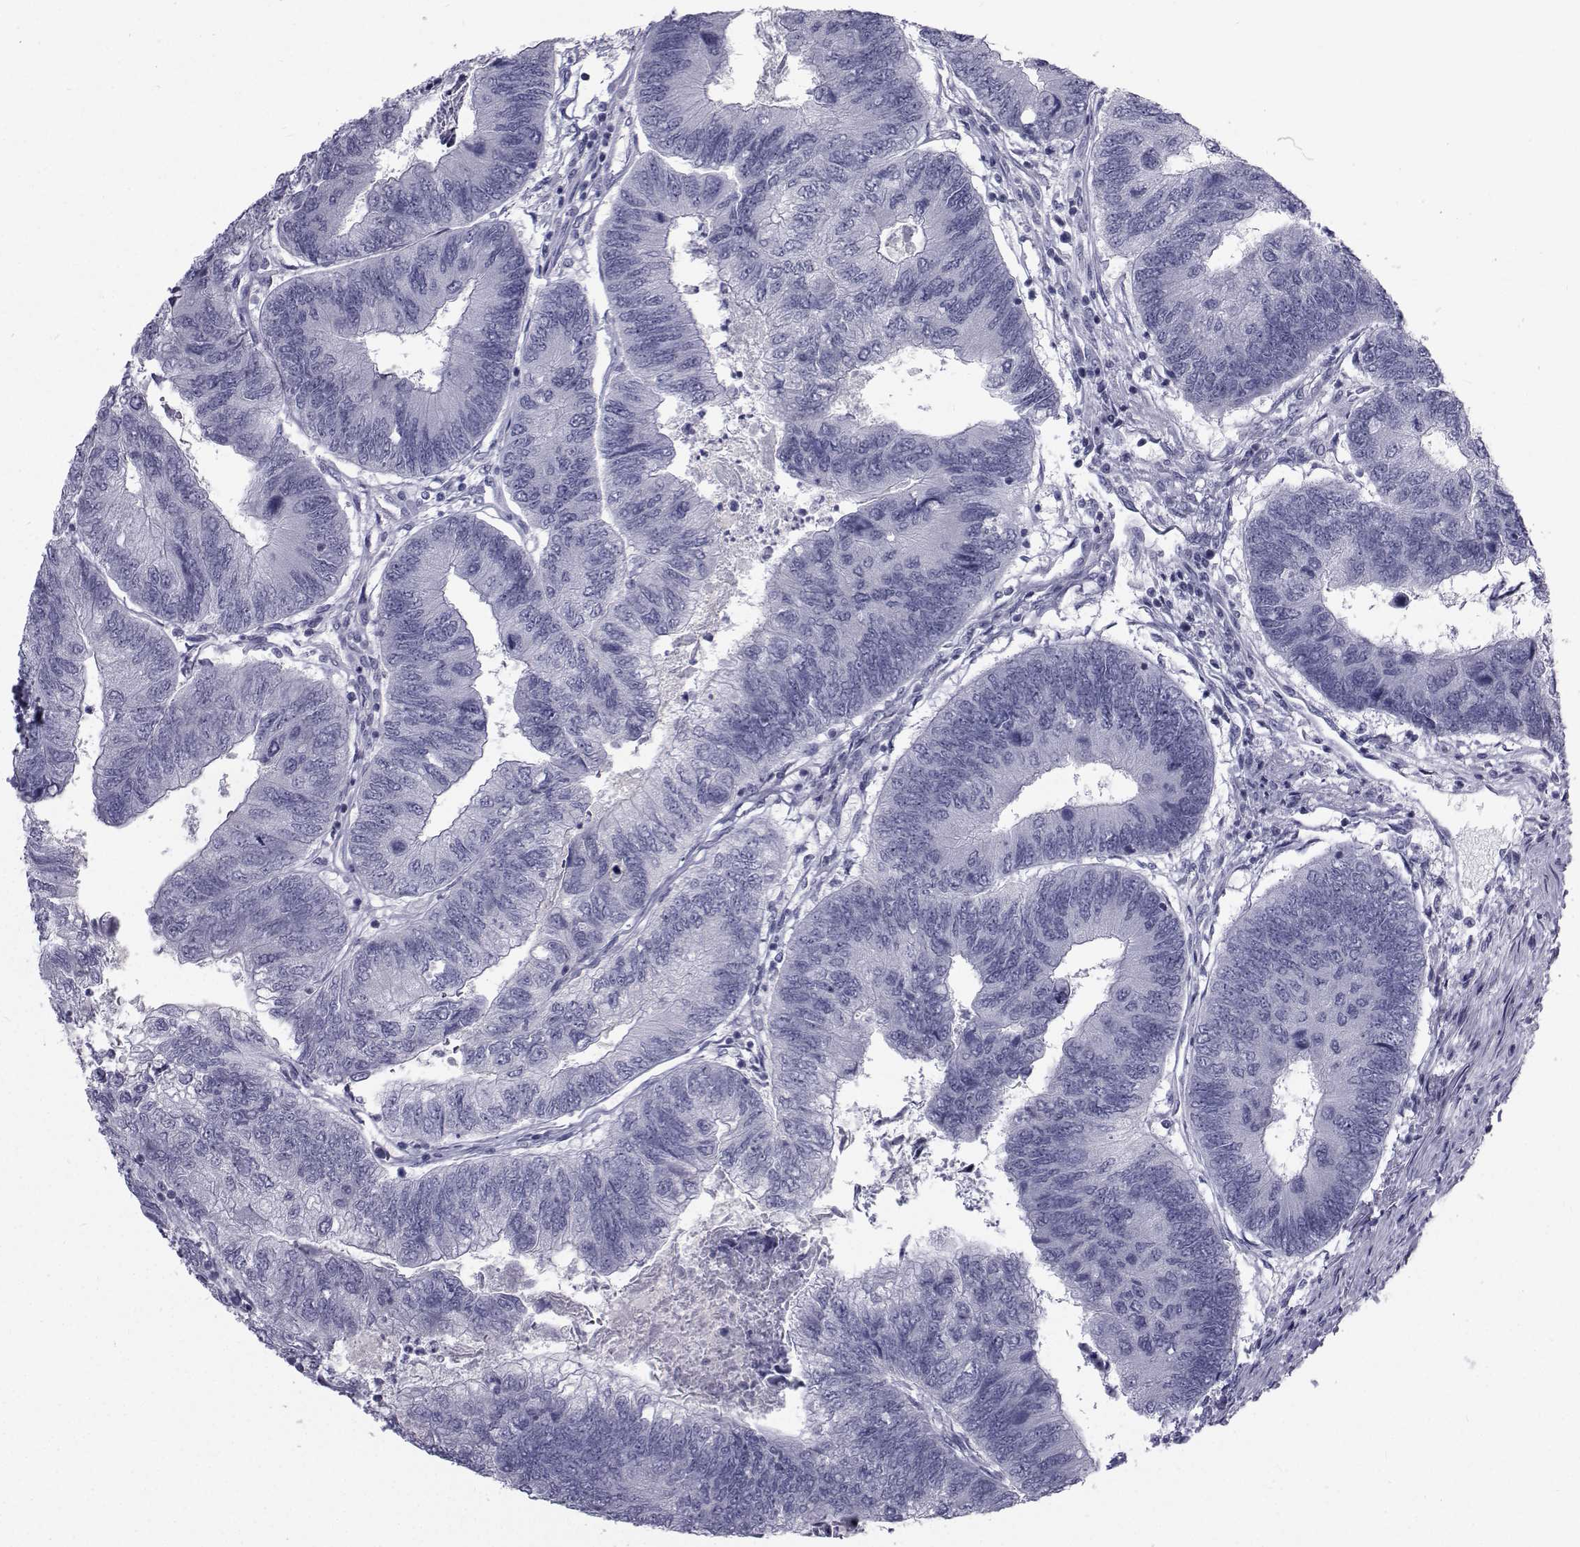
{"staining": {"intensity": "negative", "quantity": "none", "location": "none"}, "tissue": "colorectal cancer", "cell_type": "Tumor cells", "image_type": "cancer", "snomed": [{"axis": "morphology", "description": "Adenocarcinoma, NOS"}, {"axis": "topography", "description": "Colon"}], "caption": "Colorectal cancer (adenocarcinoma) was stained to show a protein in brown. There is no significant staining in tumor cells.", "gene": "FDXR", "patient": {"sex": "female", "age": 67}}